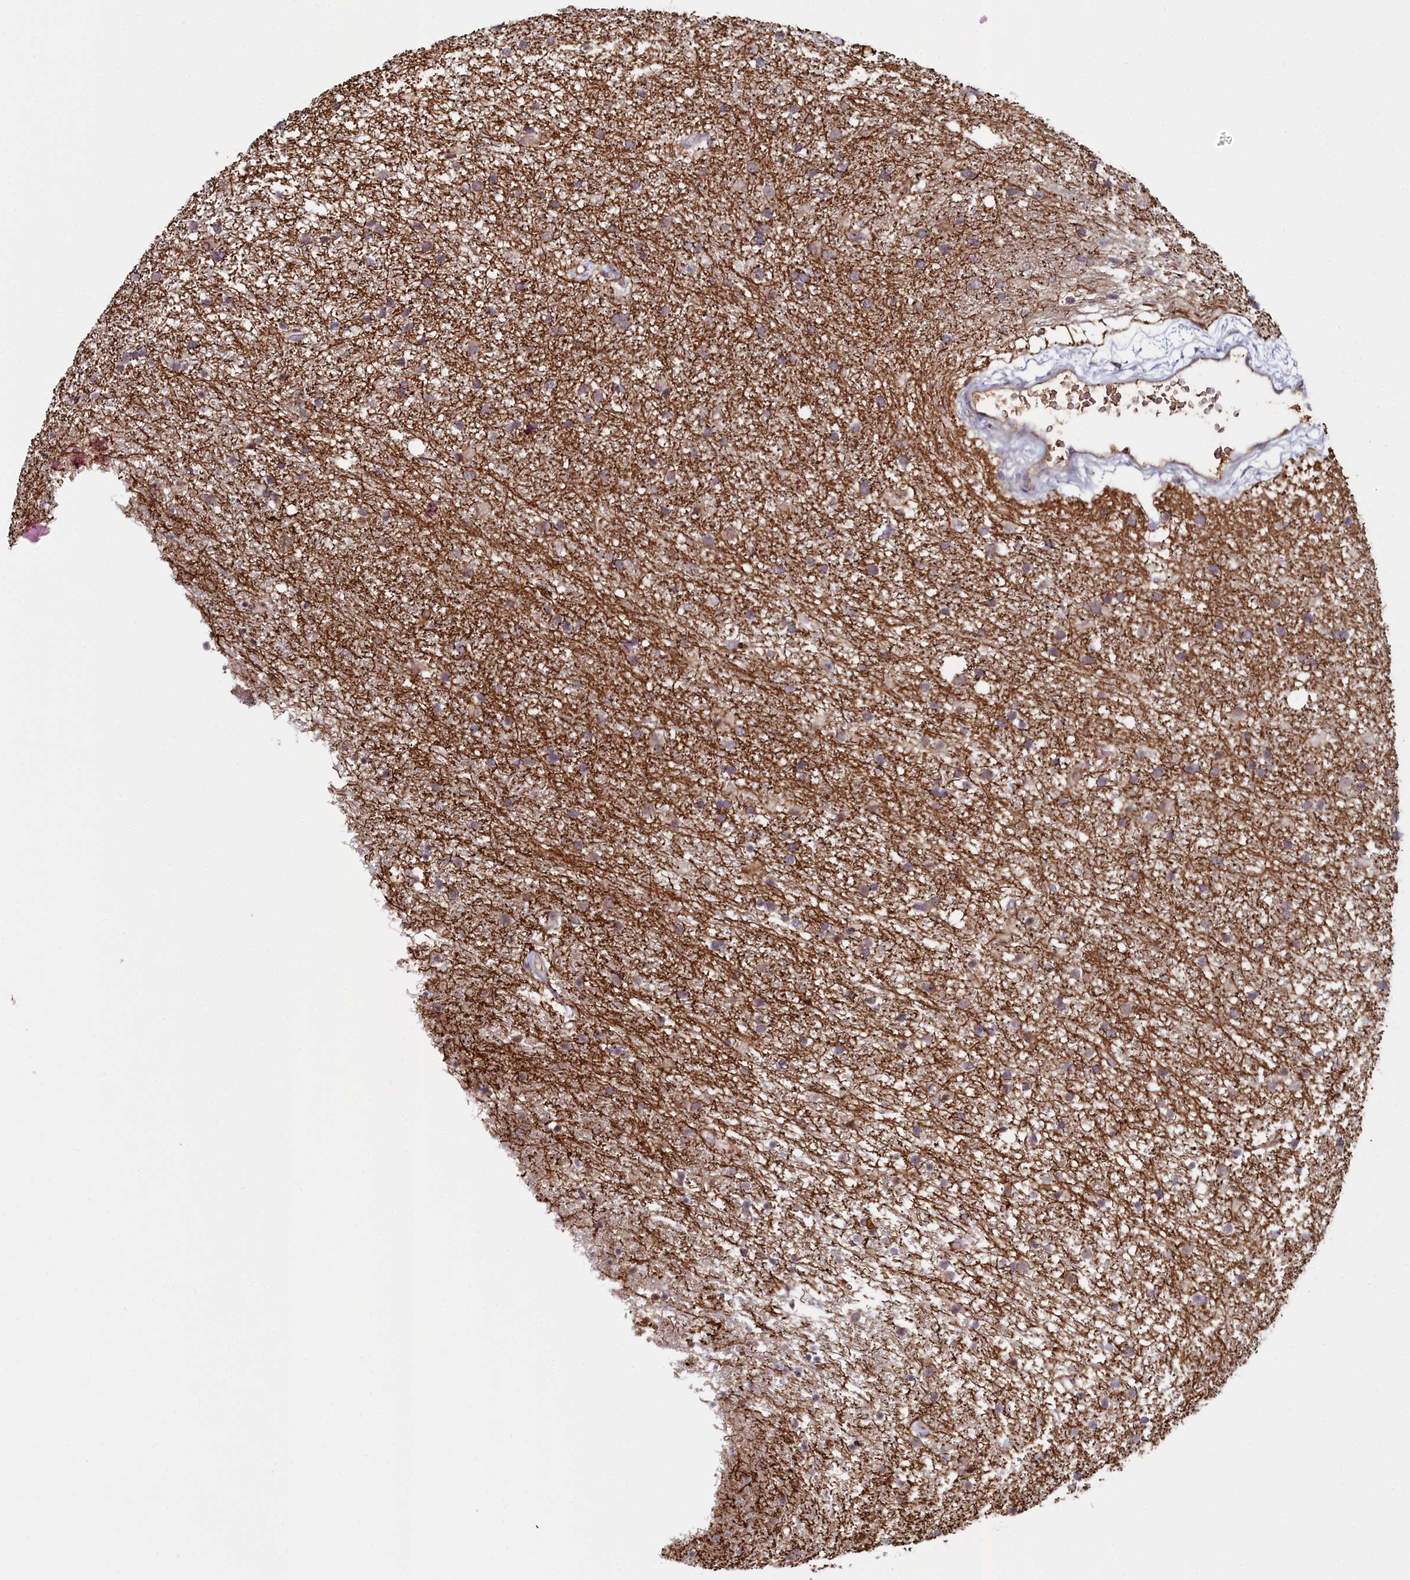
{"staining": {"intensity": "moderate", "quantity": "<25%", "location": "cytoplasmic/membranous"}, "tissue": "glioma", "cell_type": "Tumor cells", "image_type": "cancer", "snomed": [{"axis": "morphology", "description": "Glioma, malignant, High grade"}, {"axis": "topography", "description": "Brain"}], "caption": "Protein expression analysis of human glioma reveals moderate cytoplasmic/membranous staining in approximately <25% of tumor cells.", "gene": "KCTD18", "patient": {"sex": "male", "age": 77}}